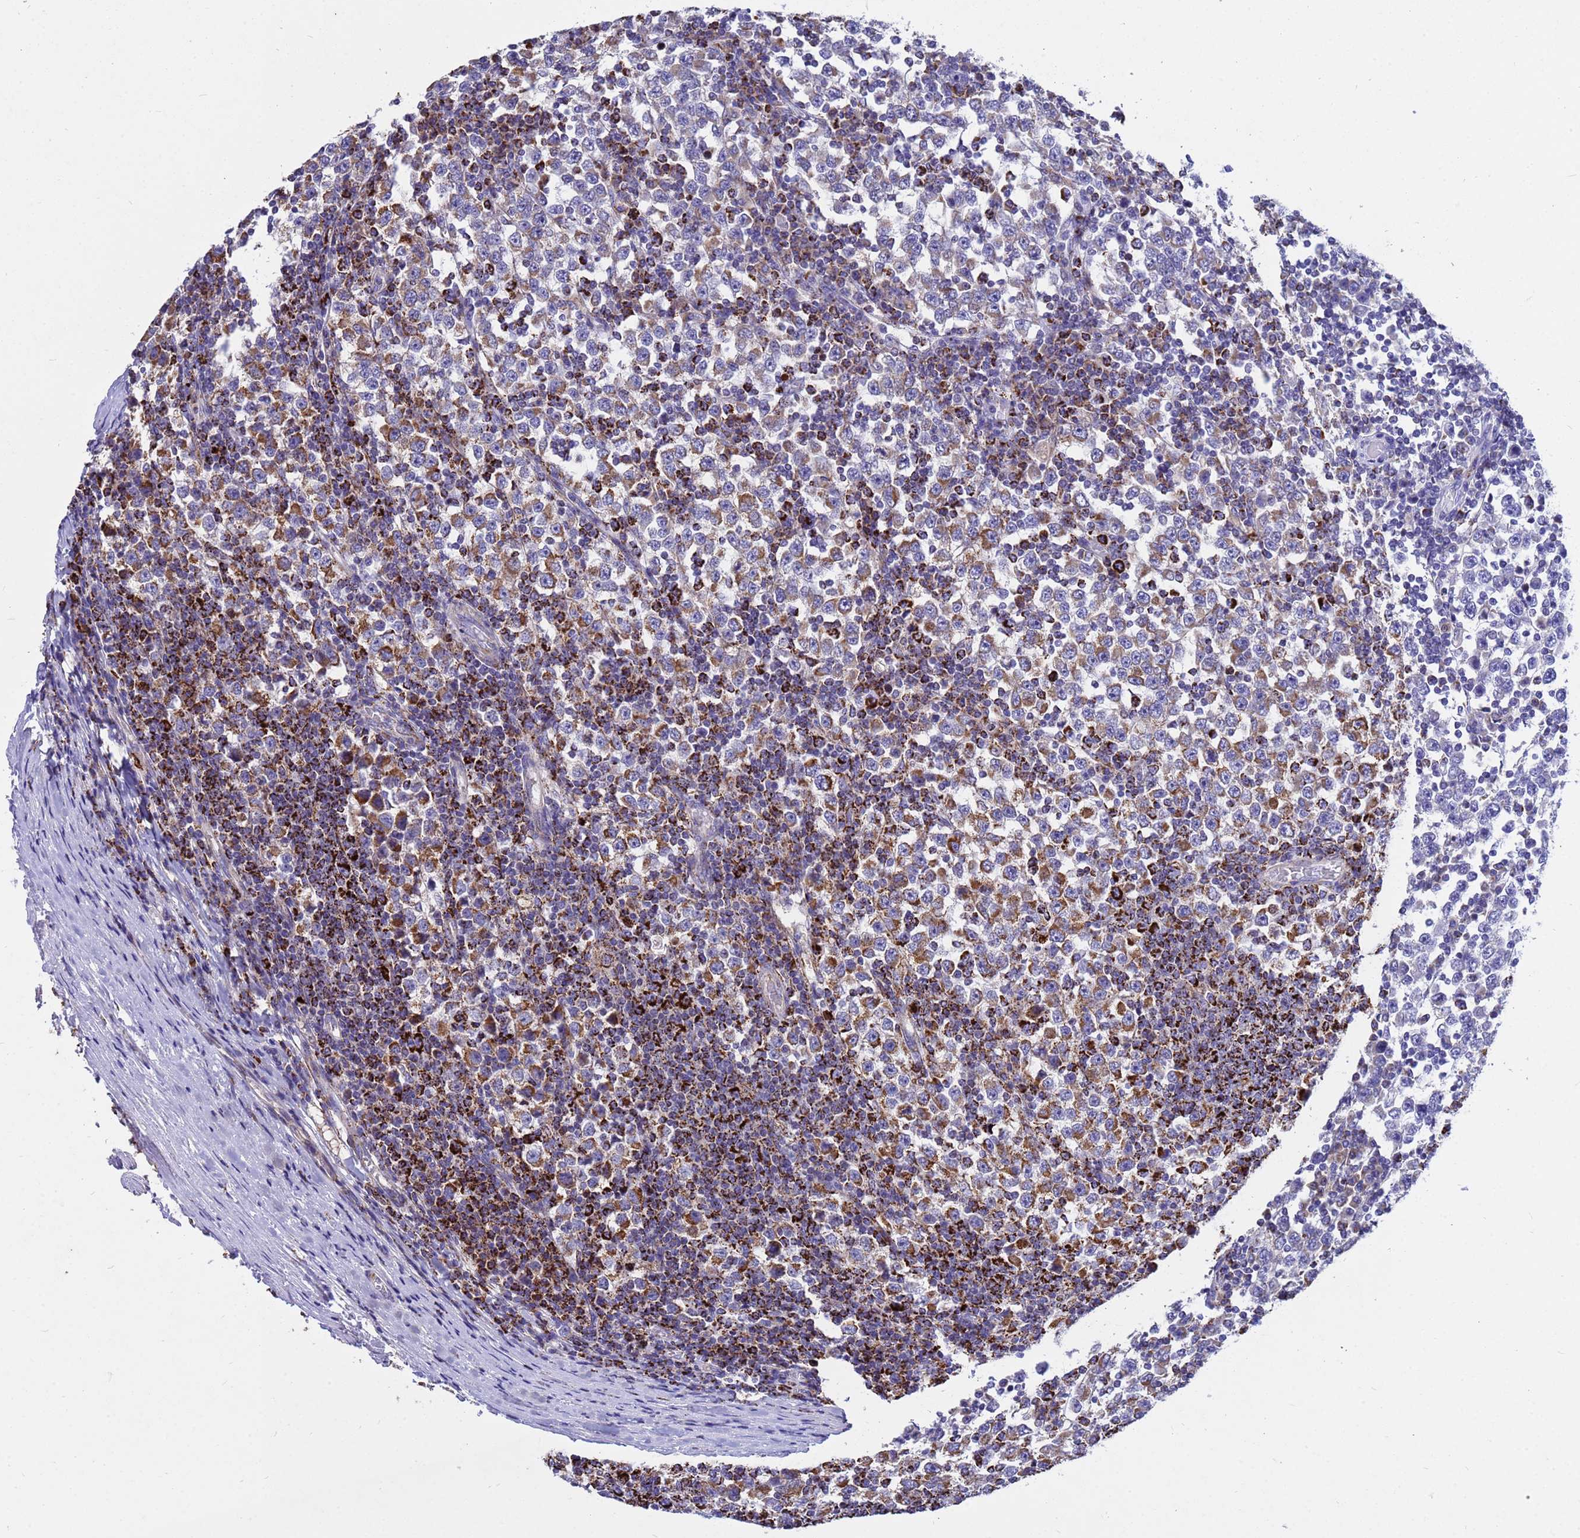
{"staining": {"intensity": "moderate", "quantity": "25%-75%", "location": "cytoplasmic/membranous"}, "tissue": "testis cancer", "cell_type": "Tumor cells", "image_type": "cancer", "snomed": [{"axis": "morphology", "description": "Seminoma, NOS"}, {"axis": "topography", "description": "Testis"}], "caption": "Immunohistochemistry (IHC) micrograph of neoplastic tissue: testis cancer (seminoma) stained using immunohistochemistry (IHC) displays medium levels of moderate protein expression localized specifically in the cytoplasmic/membranous of tumor cells, appearing as a cytoplasmic/membranous brown color.", "gene": "TUBGCP3", "patient": {"sex": "male", "age": 65}}